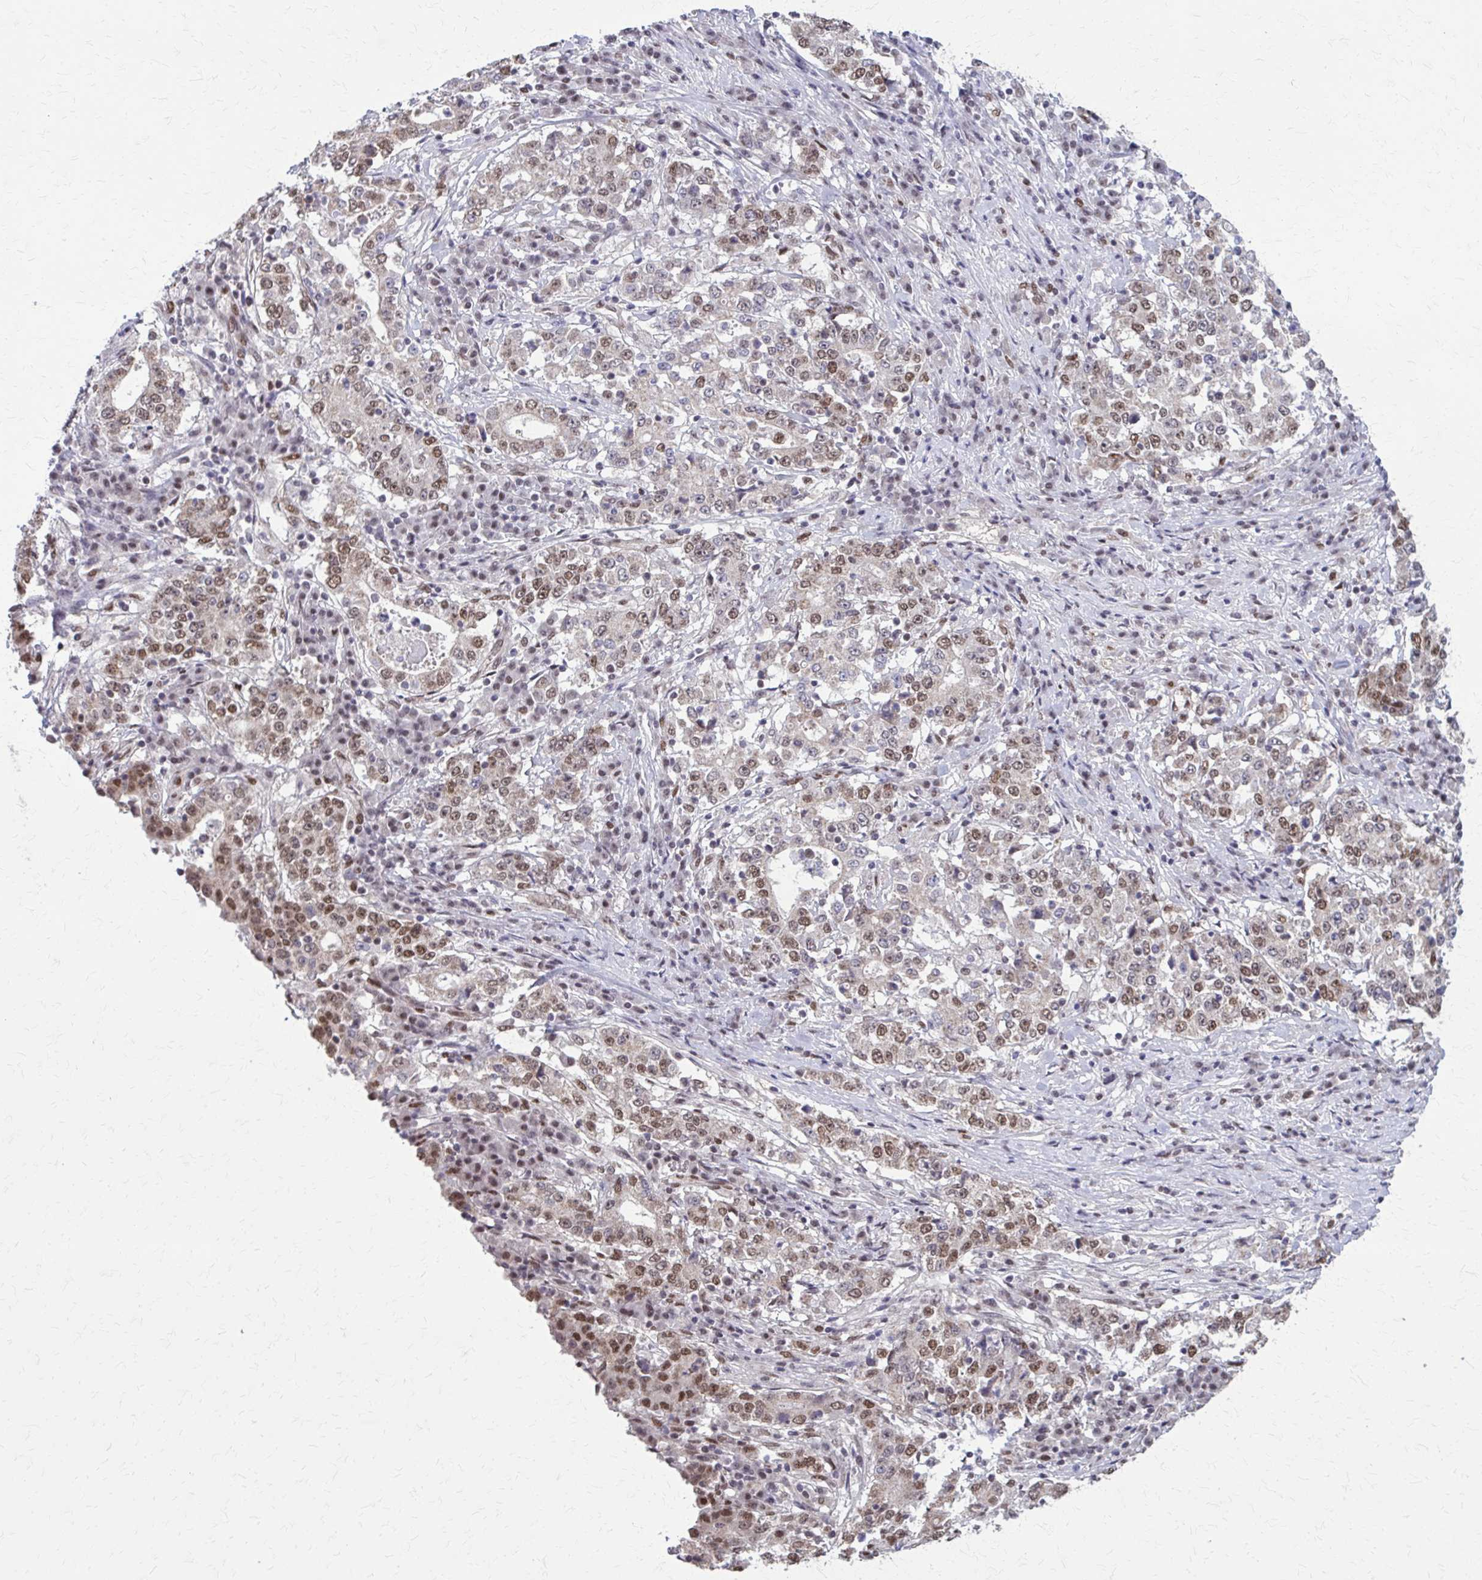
{"staining": {"intensity": "moderate", "quantity": "25%-75%", "location": "nuclear"}, "tissue": "stomach cancer", "cell_type": "Tumor cells", "image_type": "cancer", "snomed": [{"axis": "morphology", "description": "Adenocarcinoma, NOS"}, {"axis": "topography", "description": "Stomach"}], "caption": "Adenocarcinoma (stomach) tissue displays moderate nuclear staining in approximately 25%-75% of tumor cells, visualized by immunohistochemistry.", "gene": "TTF1", "patient": {"sex": "male", "age": 59}}